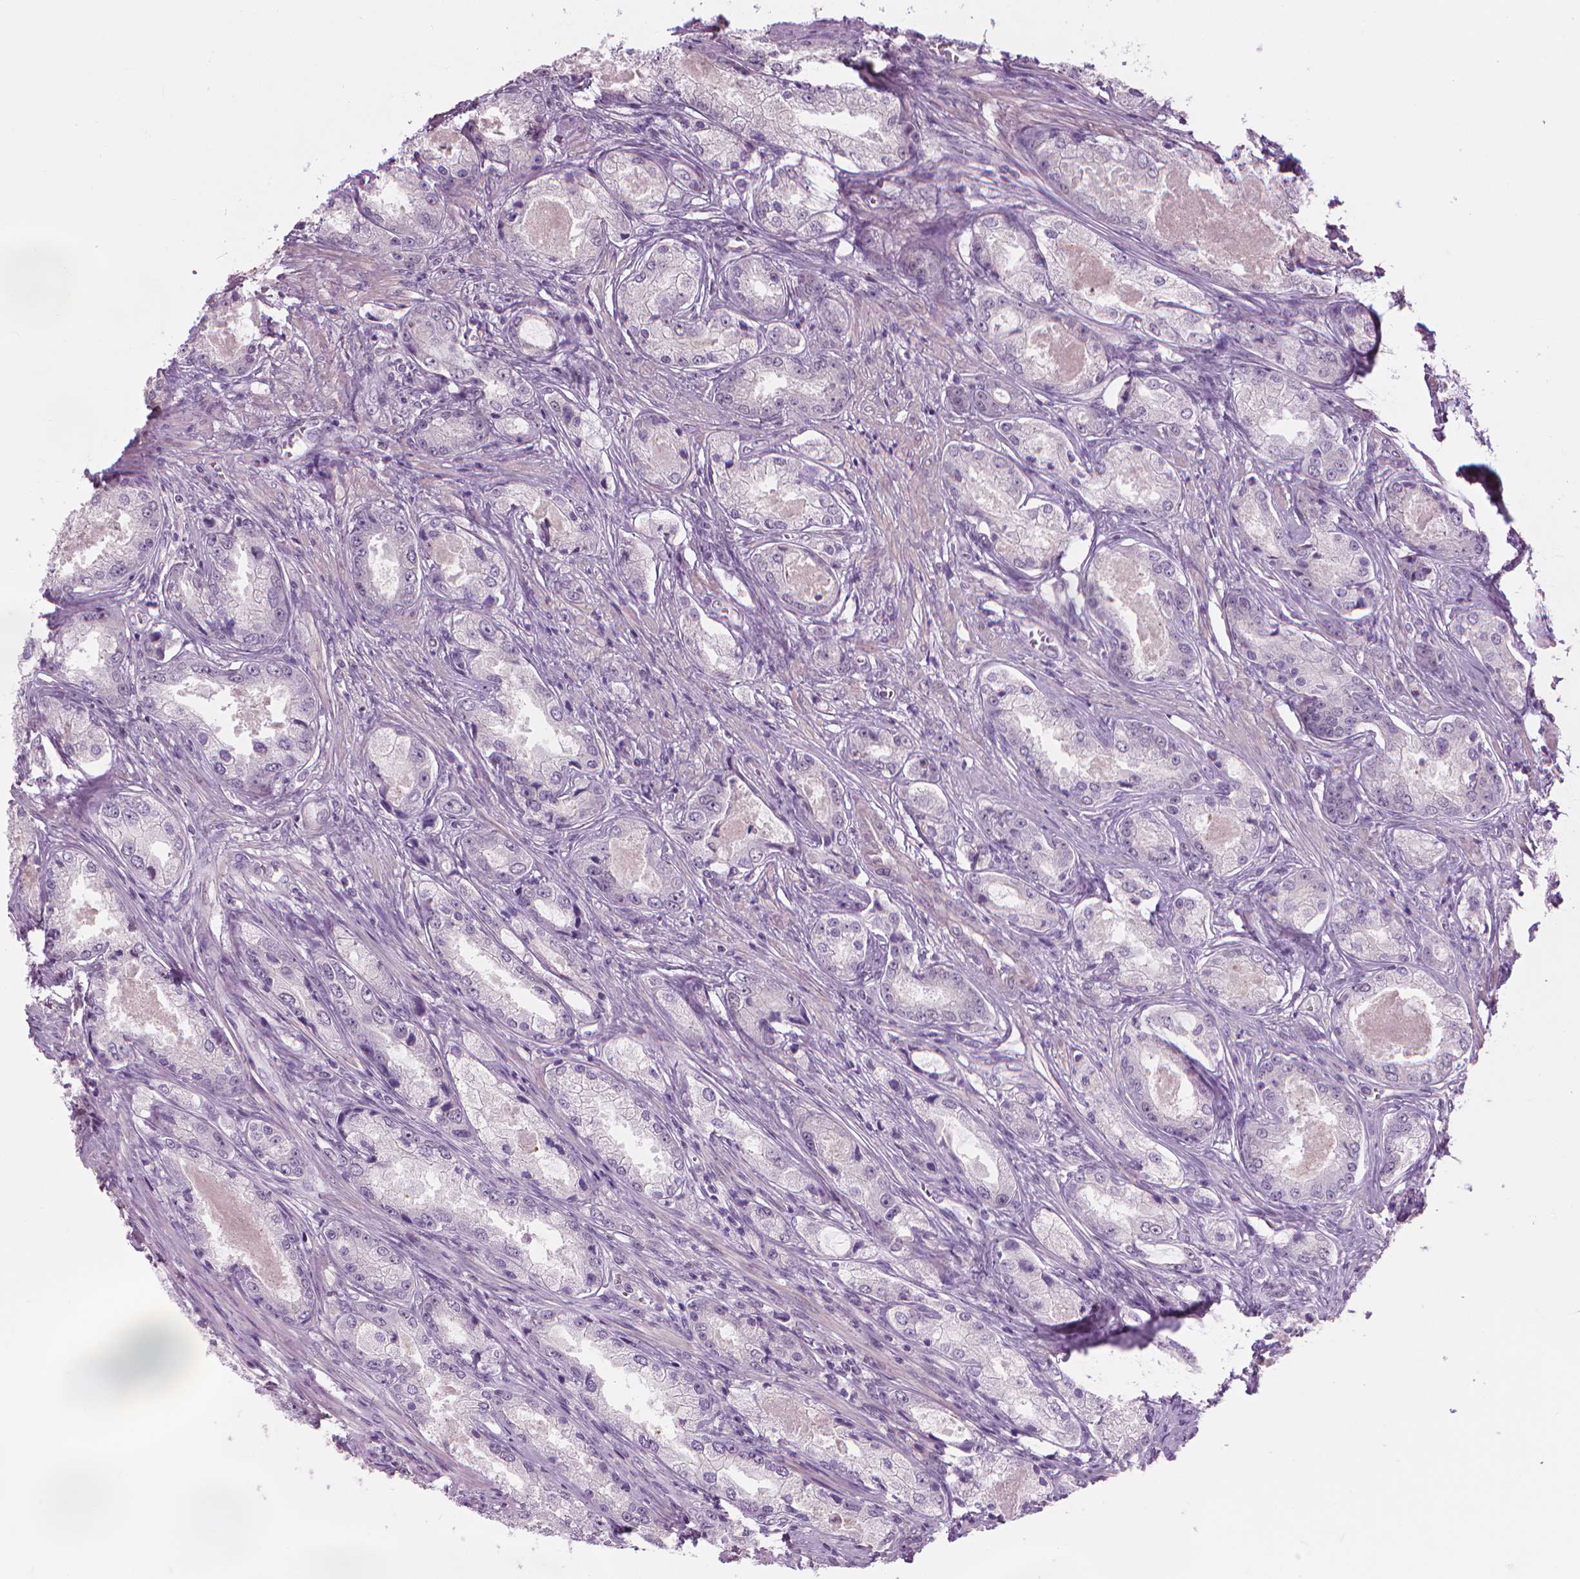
{"staining": {"intensity": "negative", "quantity": "none", "location": "none"}, "tissue": "prostate cancer", "cell_type": "Tumor cells", "image_type": "cancer", "snomed": [{"axis": "morphology", "description": "Adenocarcinoma, Low grade"}, {"axis": "topography", "description": "Prostate"}], "caption": "DAB (3,3'-diaminobenzidine) immunohistochemical staining of prostate low-grade adenocarcinoma demonstrates no significant expression in tumor cells.", "gene": "SAXO2", "patient": {"sex": "male", "age": 68}}